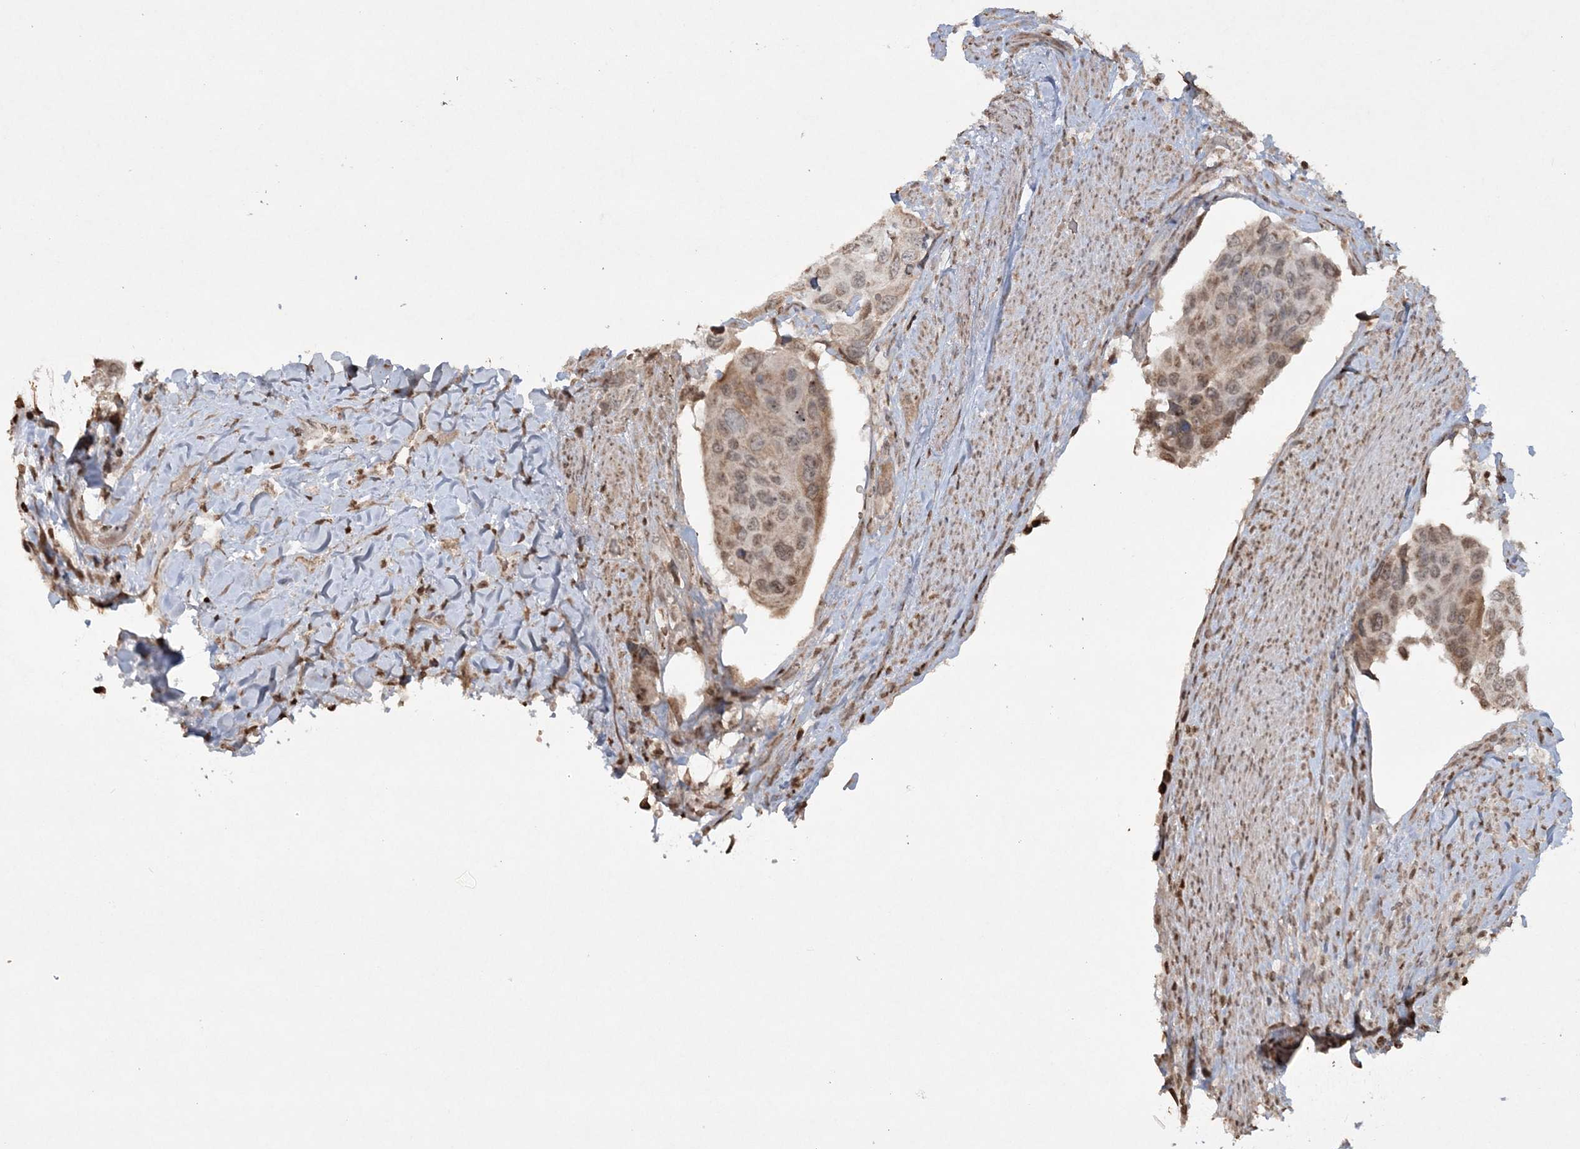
{"staining": {"intensity": "moderate", "quantity": "<25%", "location": "cytoplasmic/membranous,nuclear"}, "tissue": "urothelial cancer", "cell_type": "Tumor cells", "image_type": "cancer", "snomed": [{"axis": "morphology", "description": "Urothelial carcinoma, High grade"}, {"axis": "topography", "description": "Urinary bladder"}], "caption": "Moderate cytoplasmic/membranous and nuclear protein staining is appreciated in about <25% of tumor cells in high-grade urothelial carcinoma. Nuclei are stained in blue.", "gene": "TTC7A", "patient": {"sex": "male", "age": 74}}